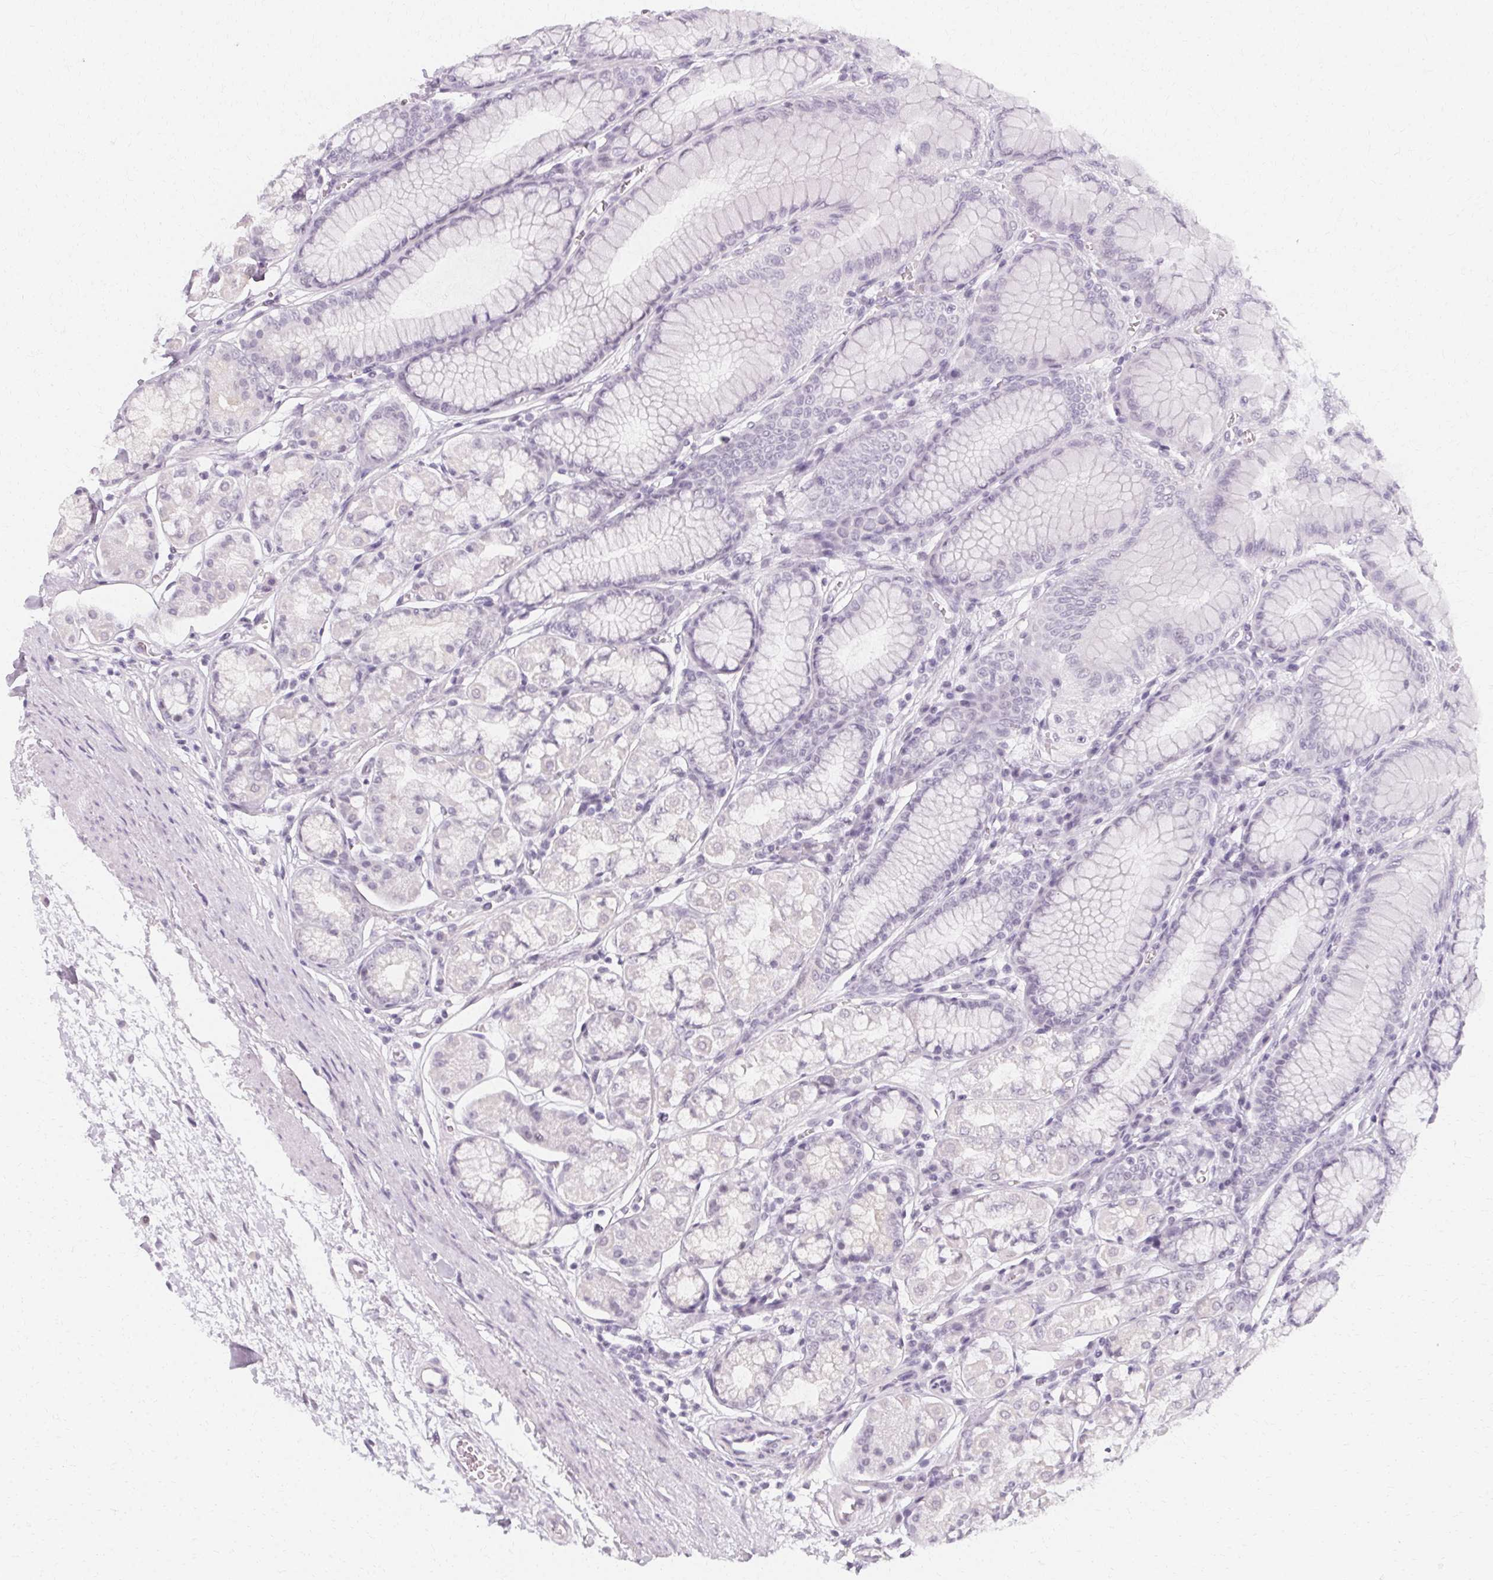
{"staining": {"intensity": "negative", "quantity": "none", "location": "none"}, "tissue": "stomach", "cell_type": "Glandular cells", "image_type": "normal", "snomed": [{"axis": "morphology", "description": "Normal tissue, NOS"}, {"axis": "topography", "description": "Stomach"}, {"axis": "topography", "description": "Stomach, lower"}], "caption": "IHC micrograph of unremarkable human stomach stained for a protein (brown), which reveals no positivity in glandular cells. Brightfield microscopy of immunohistochemistry stained with DAB (brown) and hematoxylin (blue), captured at high magnification.", "gene": "SYNPR", "patient": {"sex": "male", "age": 76}}